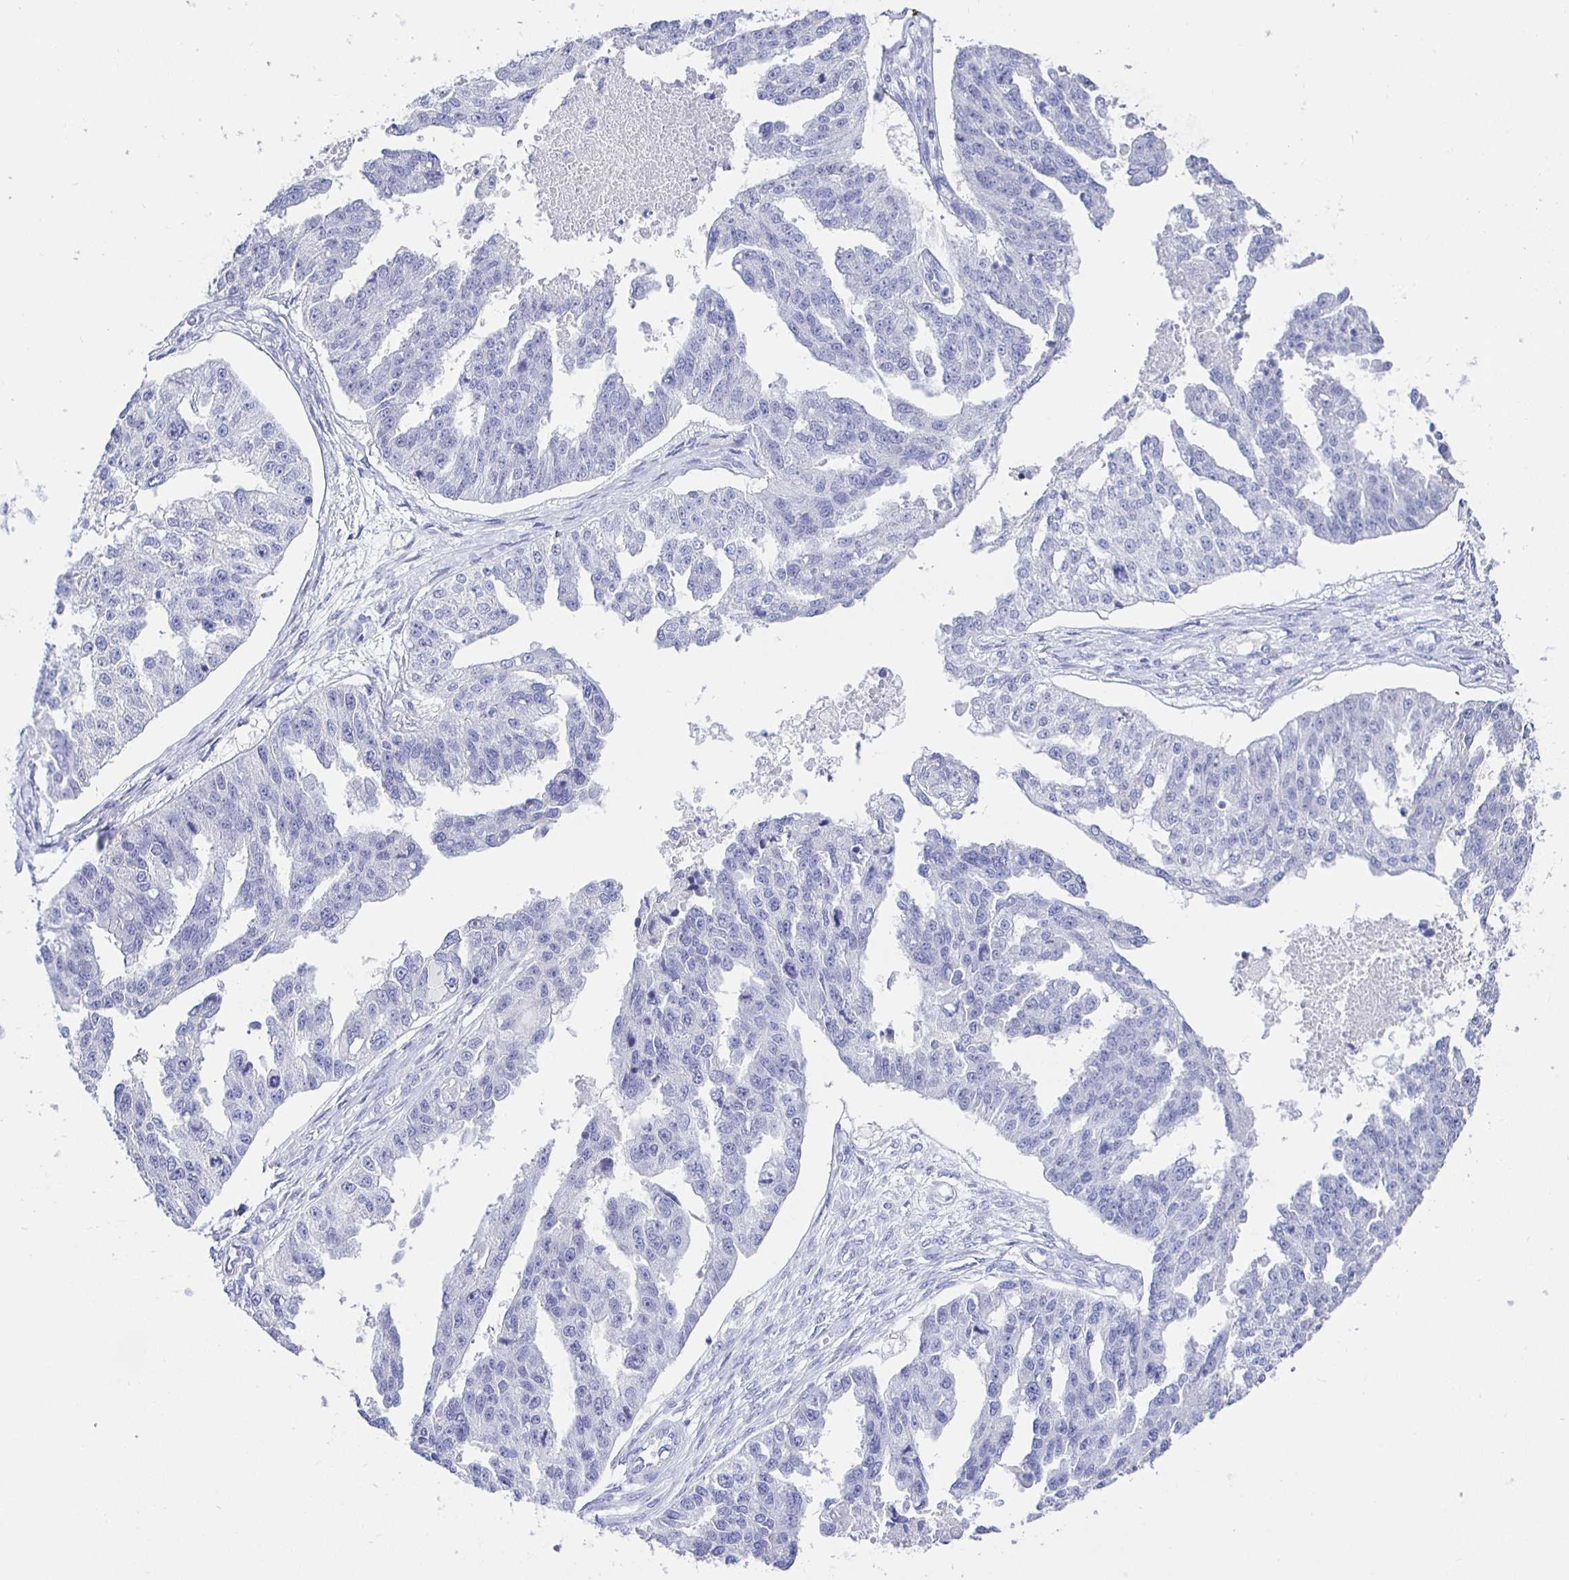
{"staining": {"intensity": "negative", "quantity": "none", "location": "none"}, "tissue": "ovarian cancer", "cell_type": "Tumor cells", "image_type": "cancer", "snomed": [{"axis": "morphology", "description": "Cystadenocarcinoma, serous, NOS"}, {"axis": "topography", "description": "Ovary"}], "caption": "High magnification brightfield microscopy of ovarian serous cystadenocarcinoma stained with DAB (brown) and counterstained with hematoxylin (blue): tumor cells show no significant positivity. The staining was performed using DAB to visualize the protein expression in brown, while the nuclei were stained in blue with hematoxylin (Magnification: 20x).", "gene": "HSPA4L", "patient": {"sex": "female", "age": 58}}